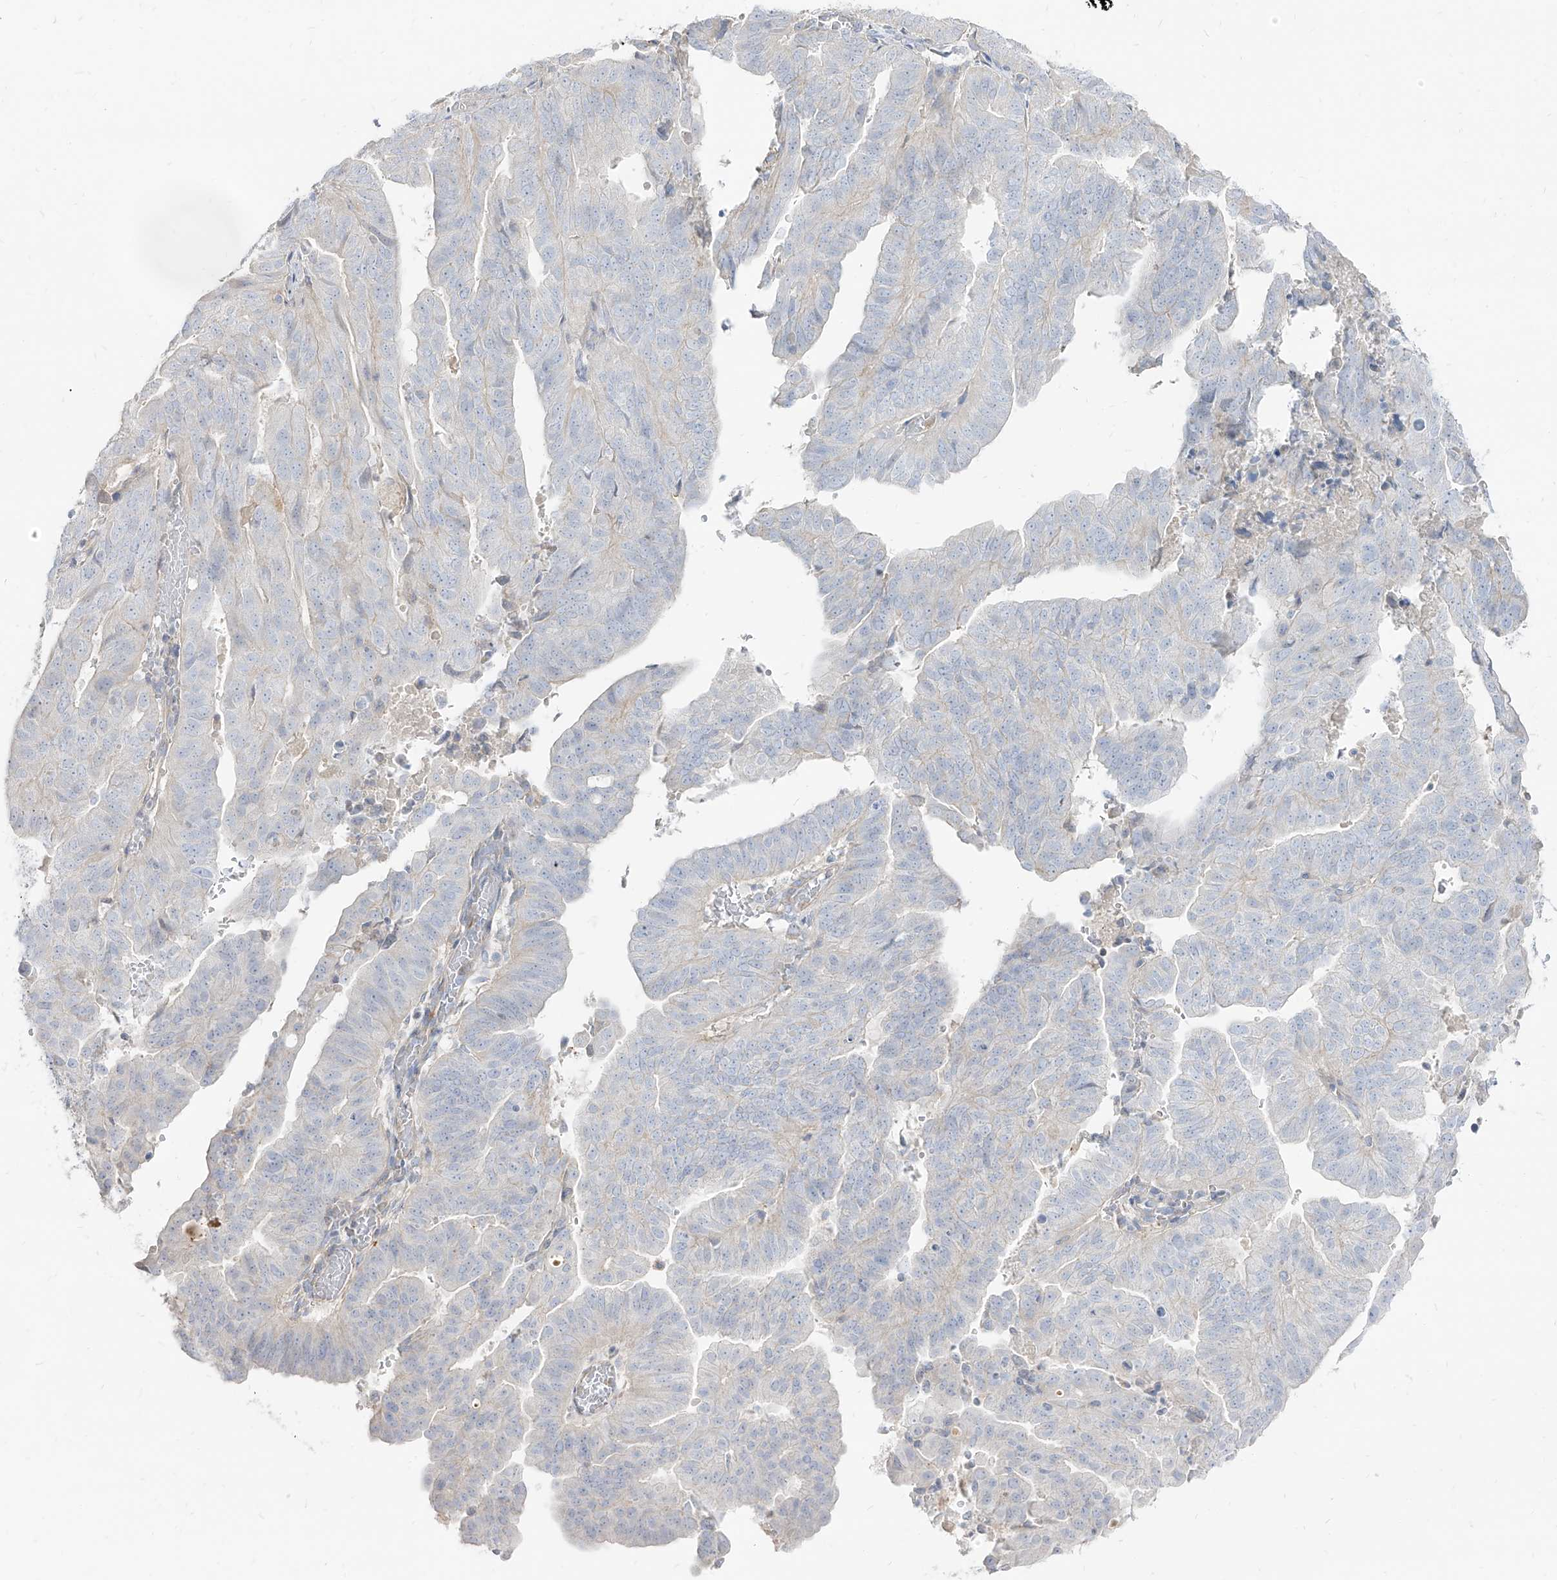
{"staining": {"intensity": "negative", "quantity": "none", "location": "none"}, "tissue": "endometrial cancer", "cell_type": "Tumor cells", "image_type": "cancer", "snomed": [{"axis": "morphology", "description": "Adenocarcinoma, NOS"}, {"axis": "topography", "description": "Uterus"}], "caption": "A micrograph of human adenocarcinoma (endometrial) is negative for staining in tumor cells.", "gene": "RBFOX3", "patient": {"sex": "female", "age": 77}}